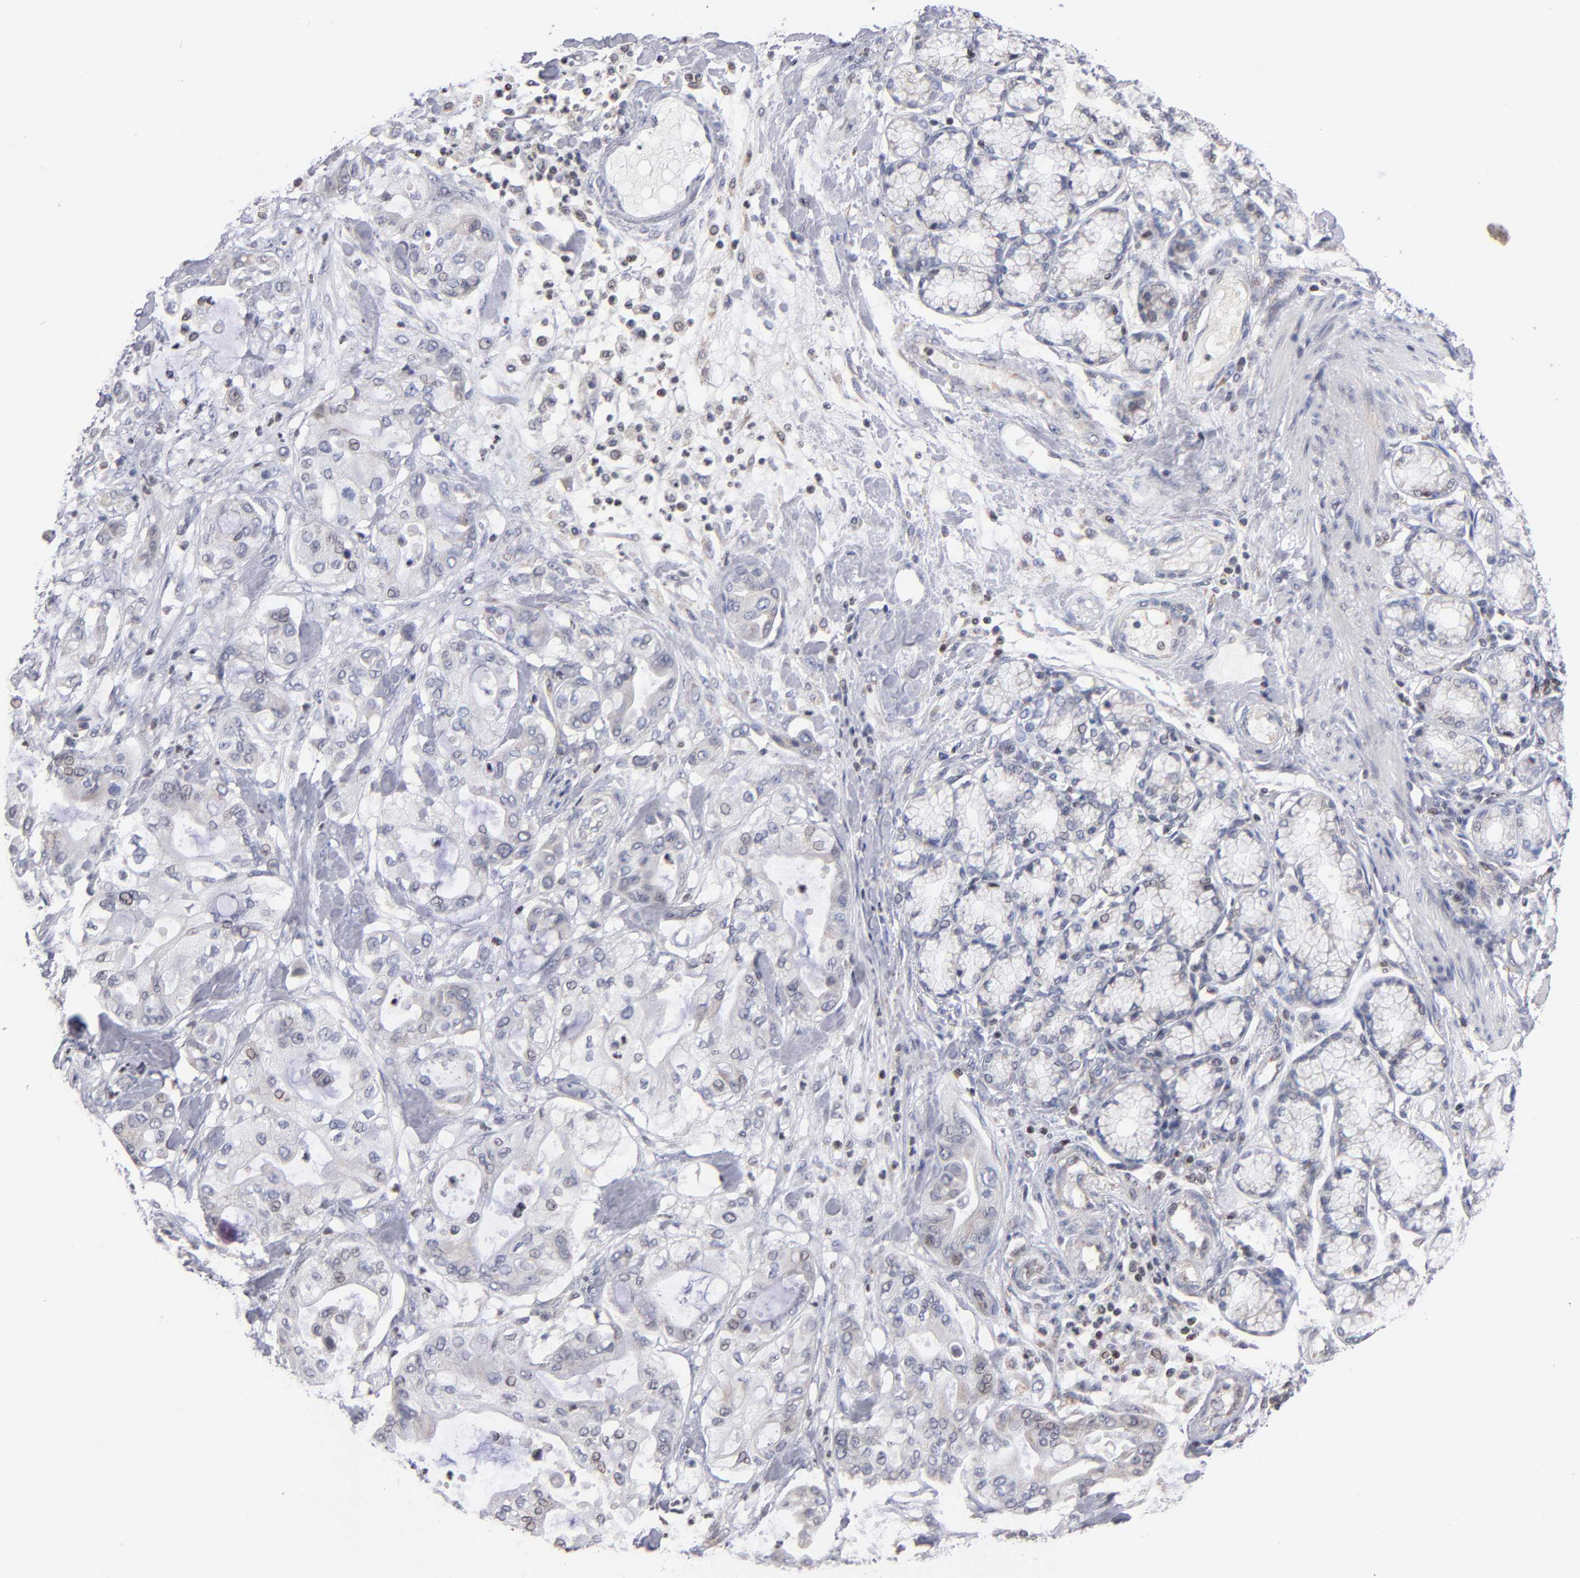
{"staining": {"intensity": "negative", "quantity": "none", "location": "none"}, "tissue": "pancreatic cancer", "cell_type": "Tumor cells", "image_type": "cancer", "snomed": [{"axis": "morphology", "description": "Adenocarcinoma, NOS"}, {"axis": "morphology", "description": "Adenocarcinoma, metastatic, NOS"}, {"axis": "topography", "description": "Lymph node"}, {"axis": "topography", "description": "Pancreas"}, {"axis": "topography", "description": "Duodenum"}], "caption": "Immunohistochemistry image of human pancreatic cancer stained for a protein (brown), which shows no expression in tumor cells.", "gene": "ODF2", "patient": {"sex": "female", "age": 64}}